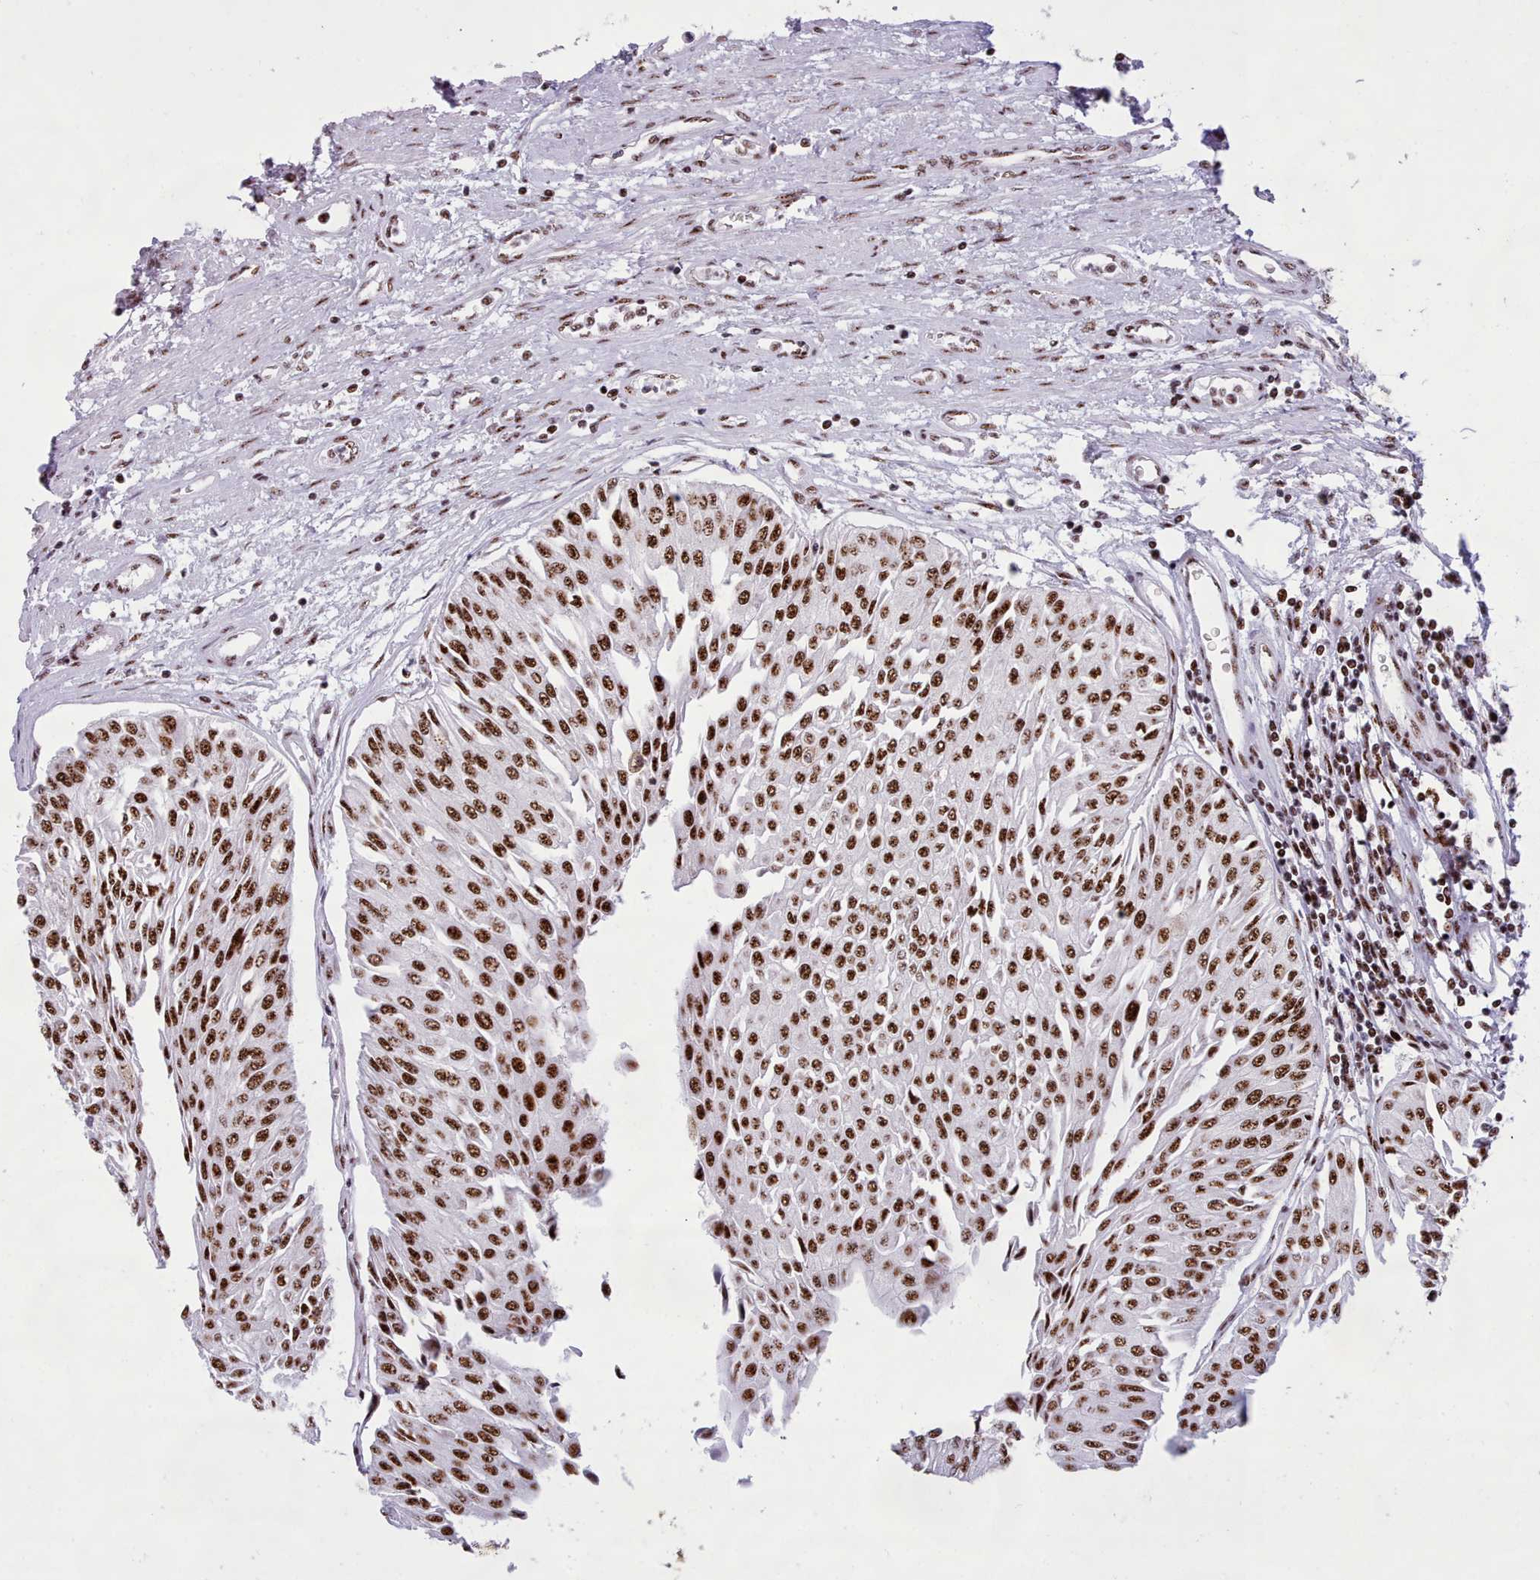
{"staining": {"intensity": "strong", "quantity": ">75%", "location": "nuclear"}, "tissue": "urothelial cancer", "cell_type": "Tumor cells", "image_type": "cancer", "snomed": [{"axis": "morphology", "description": "Urothelial carcinoma, Low grade"}, {"axis": "topography", "description": "Urinary bladder"}], "caption": "Tumor cells show high levels of strong nuclear expression in approximately >75% of cells in human urothelial cancer.", "gene": "TMEM35B", "patient": {"sex": "male", "age": 67}}